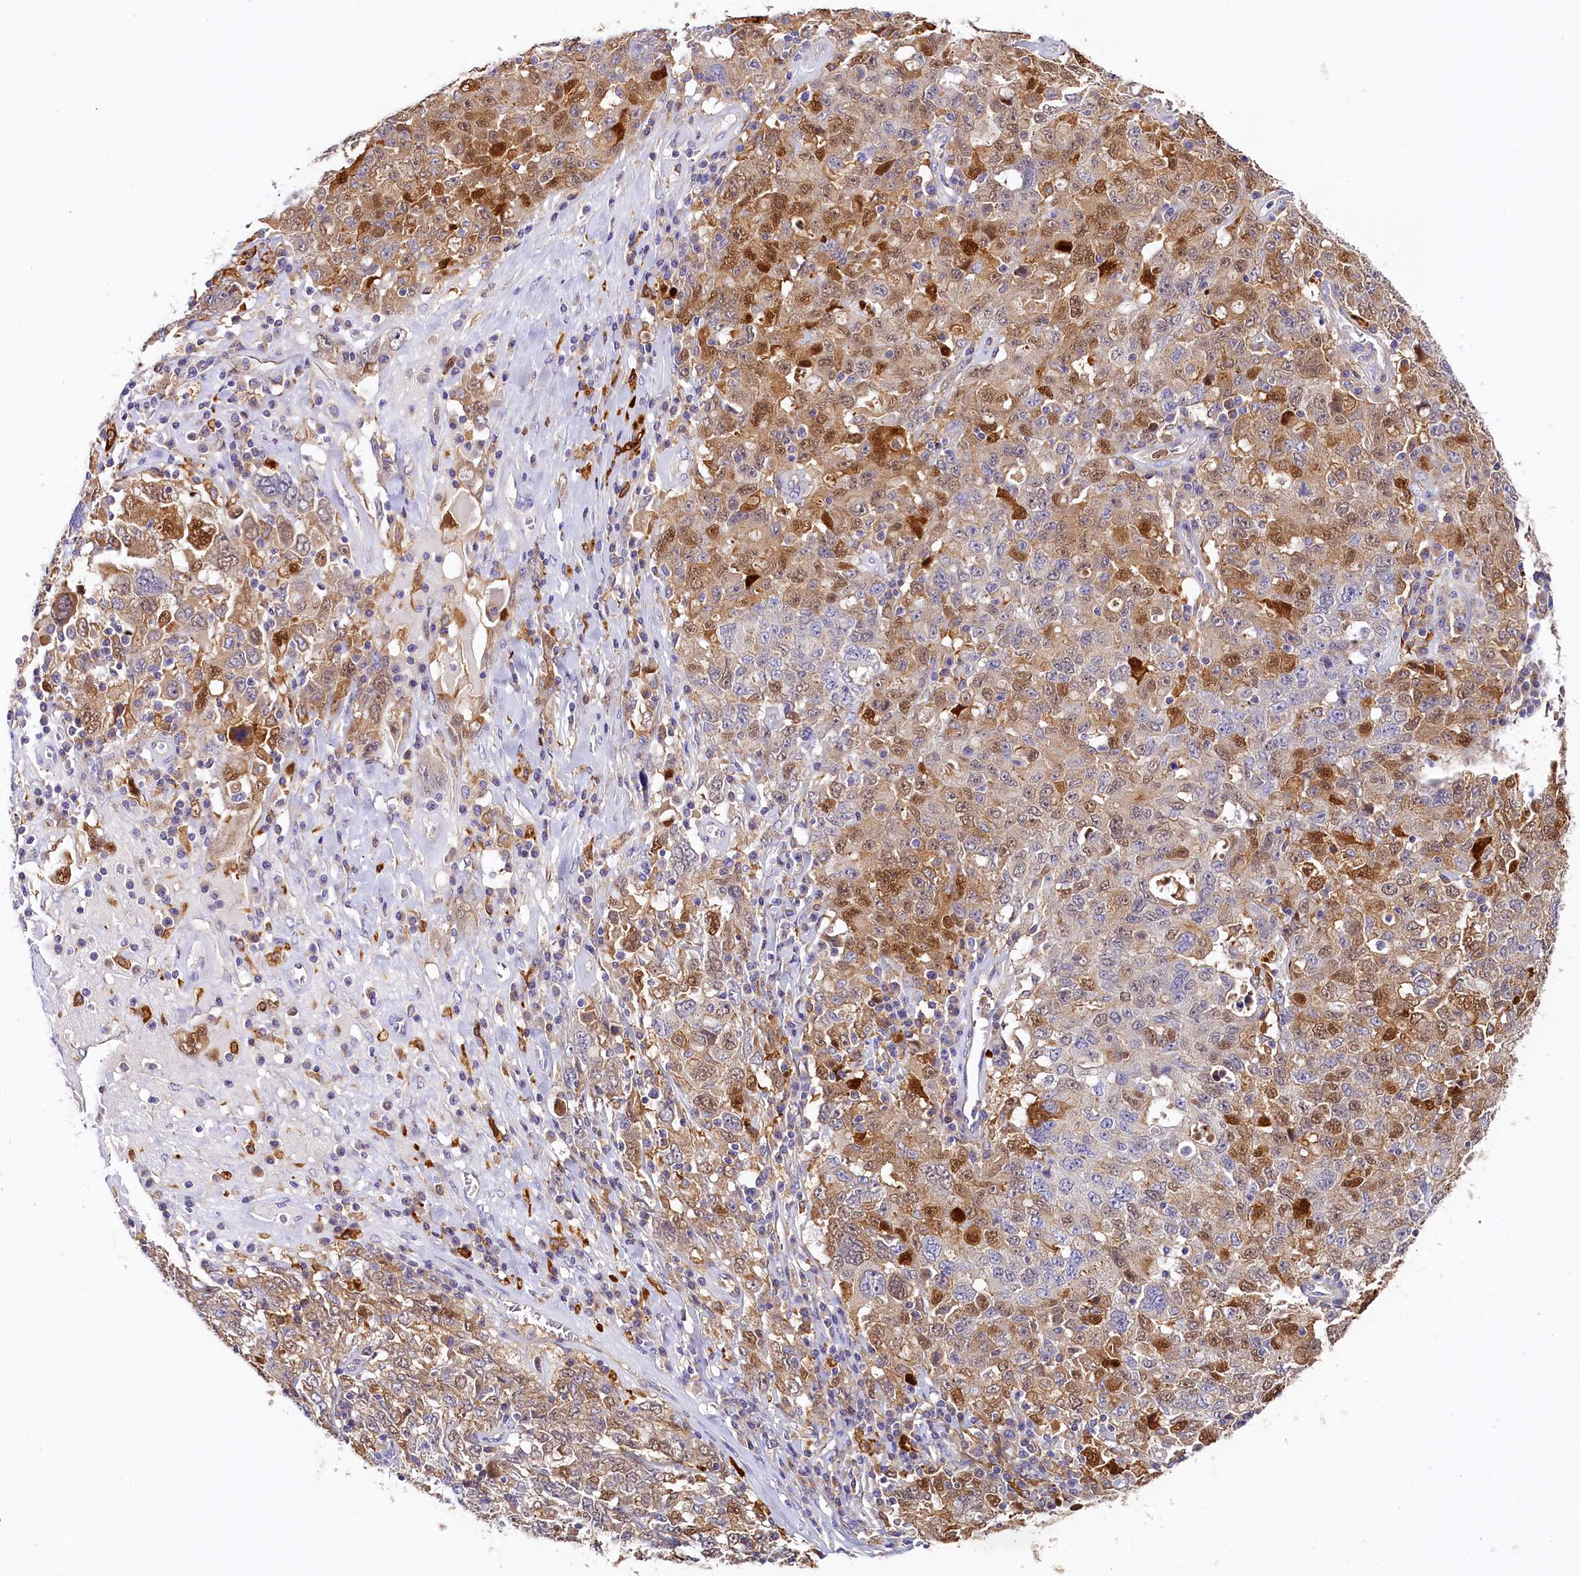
{"staining": {"intensity": "moderate", "quantity": "<25%", "location": "cytoplasmic/membranous,nuclear"}, "tissue": "ovarian cancer", "cell_type": "Tumor cells", "image_type": "cancer", "snomed": [{"axis": "morphology", "description": "Carcinoma, endometroid"}, {"axis": "topography", "description": "Ovary"}], "caption": "Tumor cells exhibit low levels of moderate cytoplasmic/membranous and nuclear expression in approximately <25% of cells in human ovarian cancer.", "gene": "KATNB1", "patient": {"sex": "female", "age": 62}}